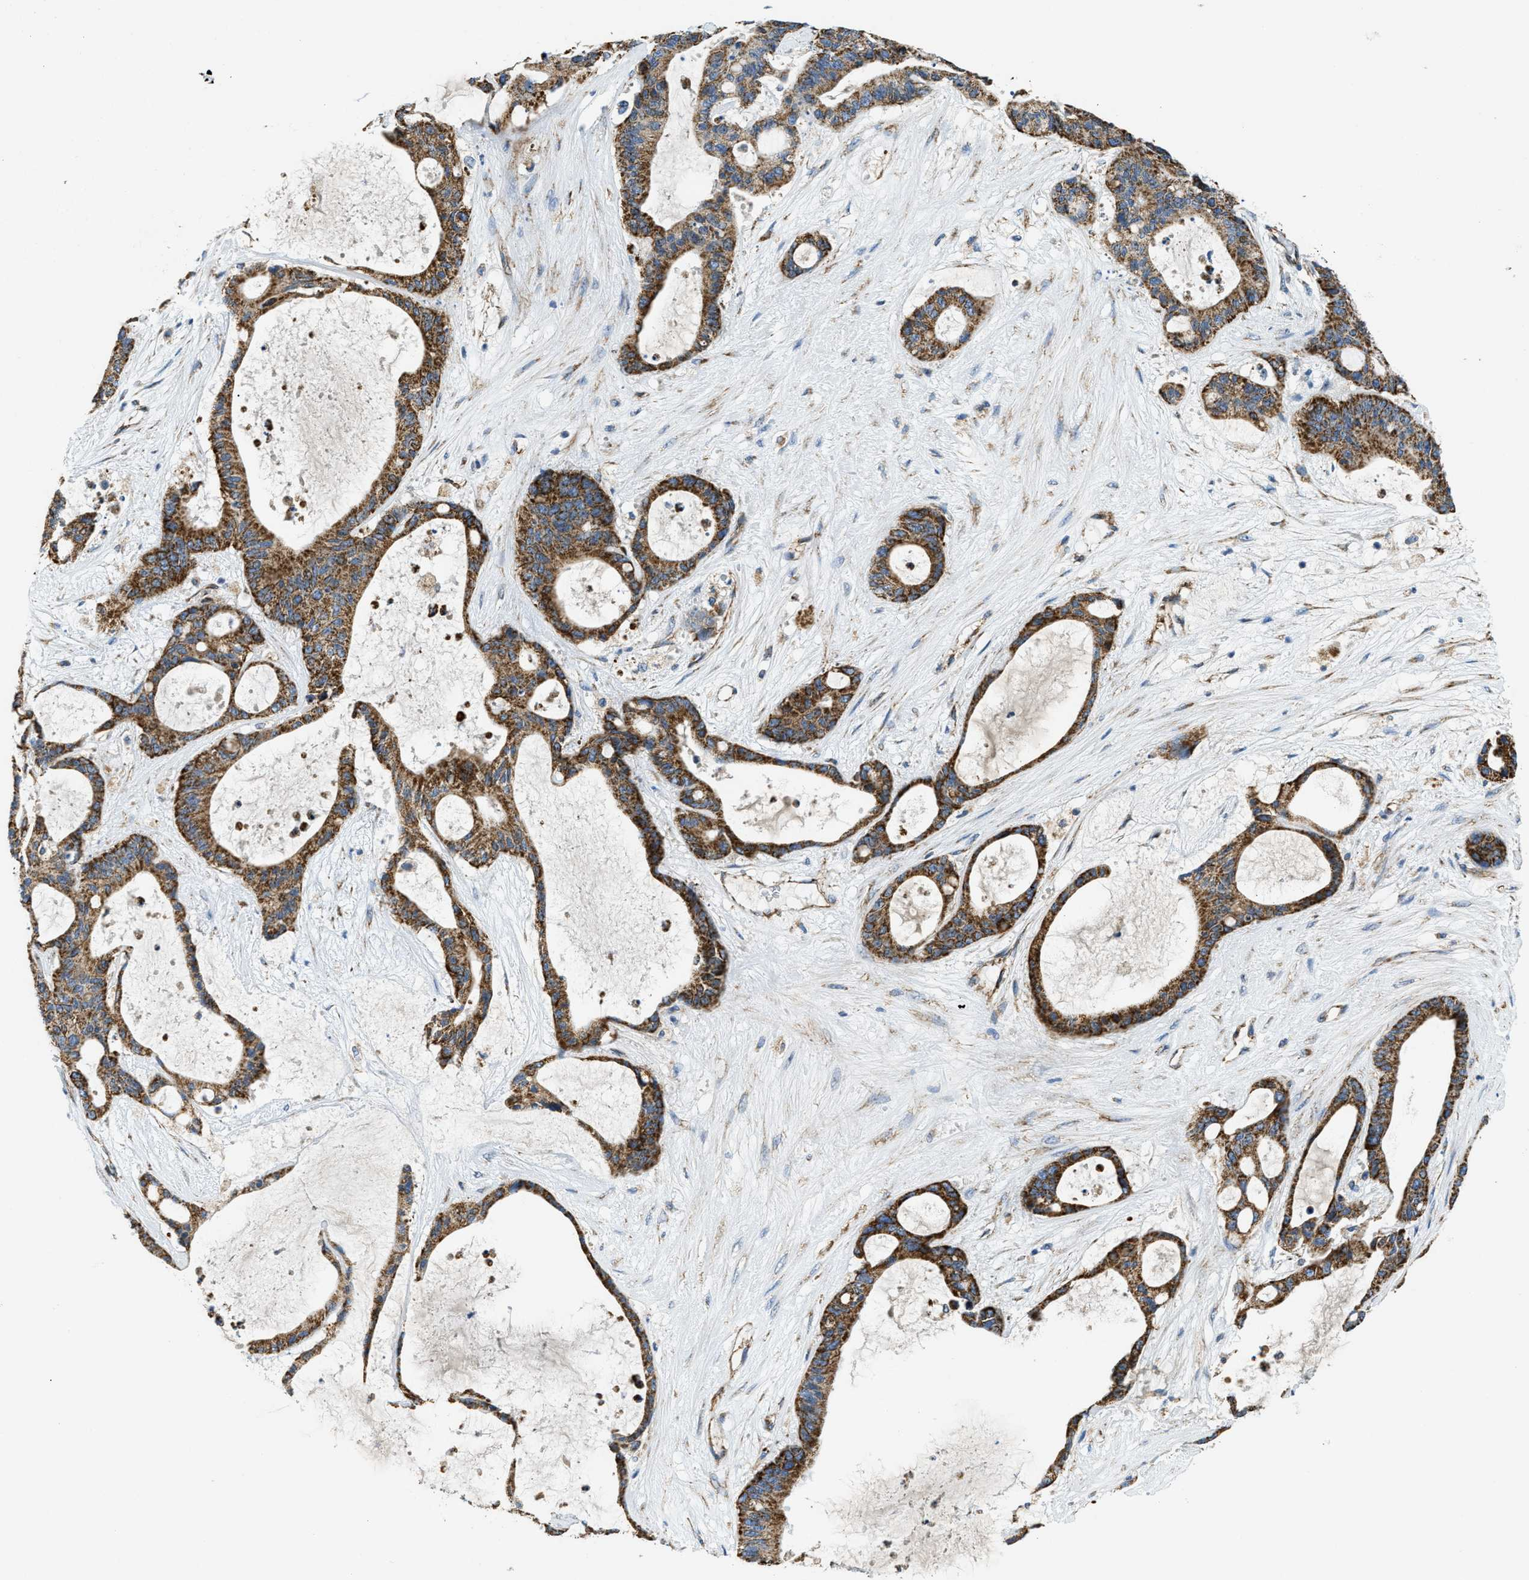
{"staining": {"intensity": "strong", "quantity": ">75%", "location": "cytoplasmic/membranous"}, "tissue": "liver cancer", "cell_type": "Tumor cells", "image_type": "cancer", "snomed": [{"axis": "morphology", "description": "Cholangiocarcinoma"}, {"axis": "topography", "description": "Liver"}], "caption": "The micrograph reveals immunohistochemical staining of cholangiocarcinoma (liver). There is strong cytoplasmic/membranous expression is present in about >75% of tumor cells.", "gene": "STK33", "patient": {"sex": "female", "age": 73}}